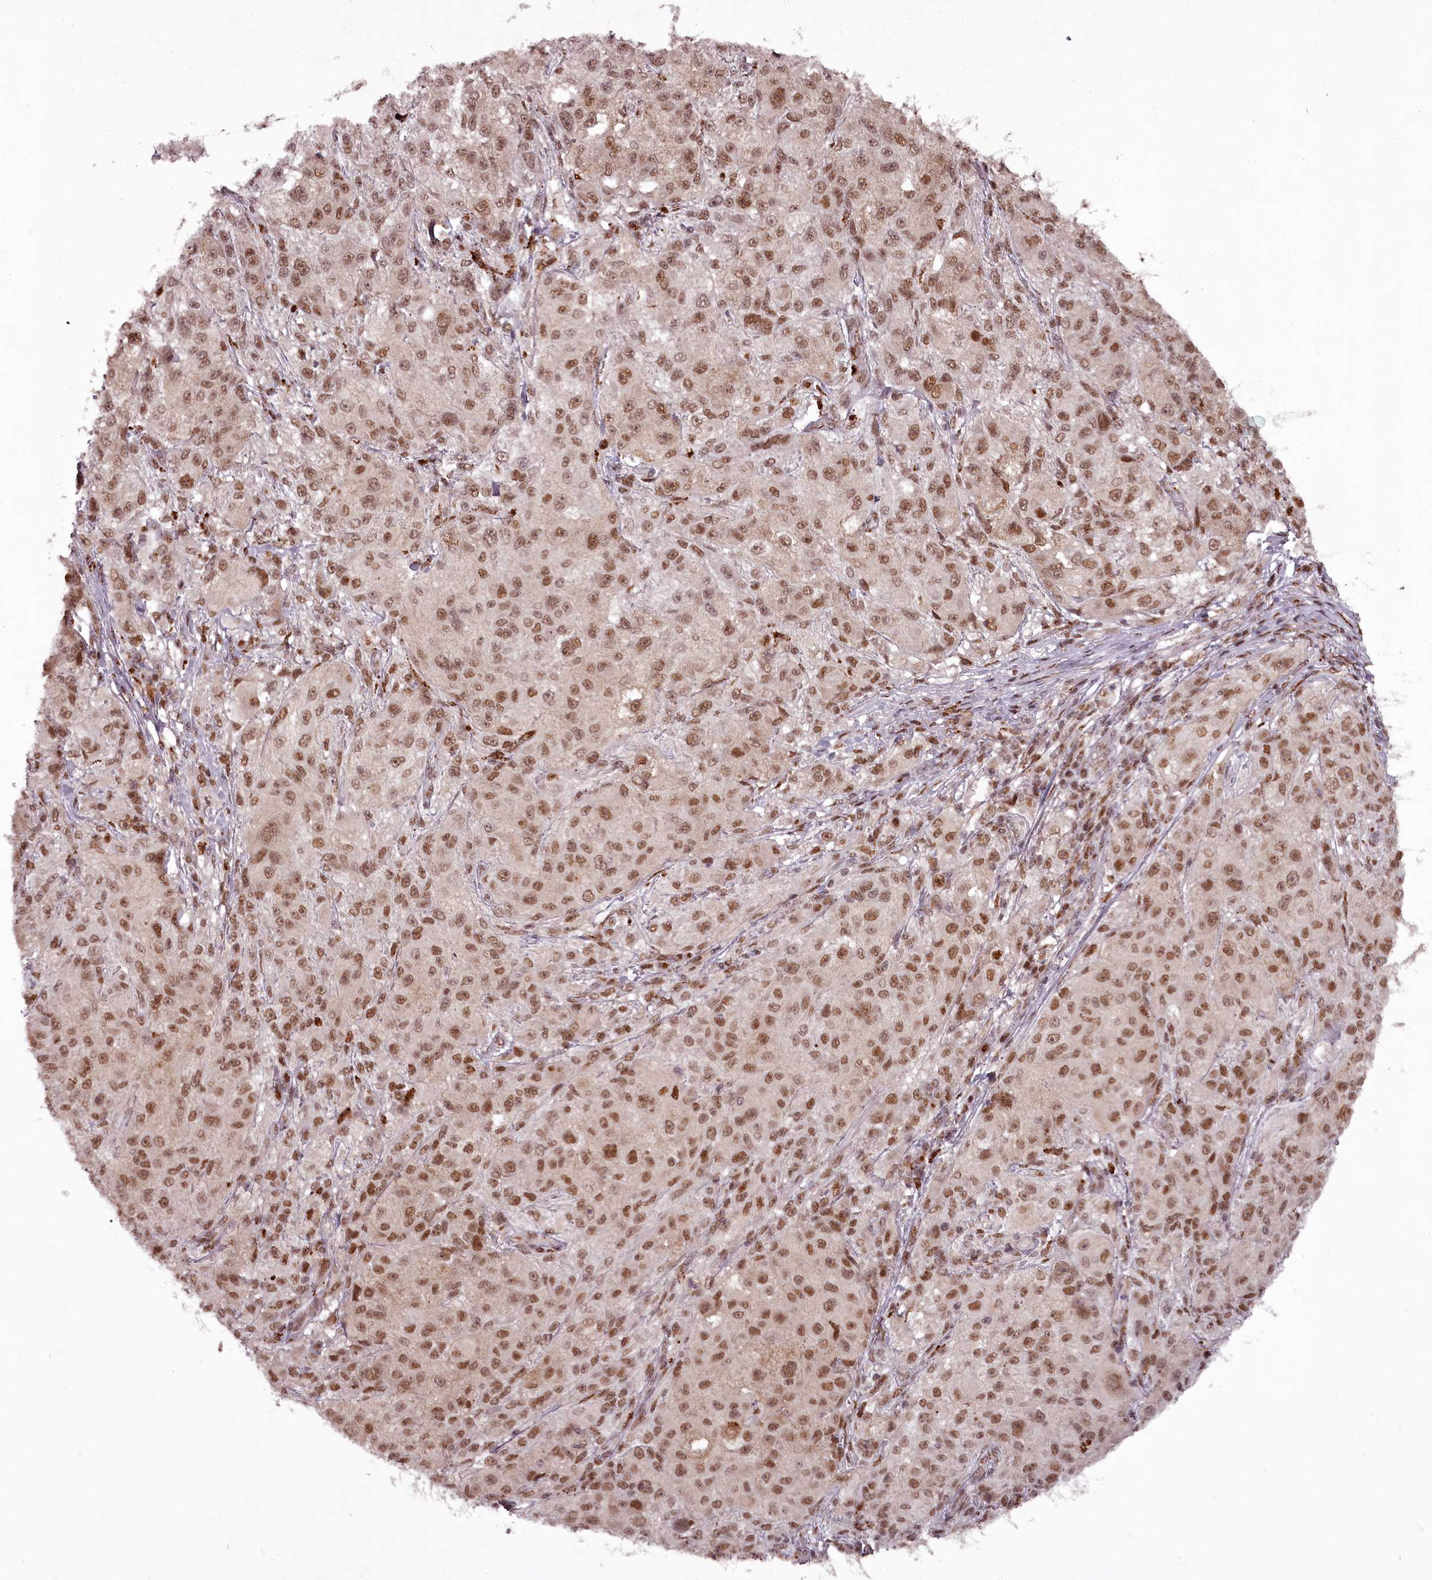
{"staining": {"intensity": "moderate", "quantity": ">75%", "location": "nuclear"}, "tissue": "melanoma", "cell_type": "Tumor cells", "image_type": "cancer", "snomed": [{"axis": "morphology", "description": "Necrosis, NOS"}, {"axis": "morphology", "description": "Malignant melanoma, NOS"}, {"axis": "topography", "description": "Skin"}], "caption": "High-power microscopy captured an IHC photomicrograph of malignant melanoma, revealing moderate nuclear expression in approximately >75% of tumor cells.", "gene": "CEP83", "patient": {"sex": "female", "age": 87}}